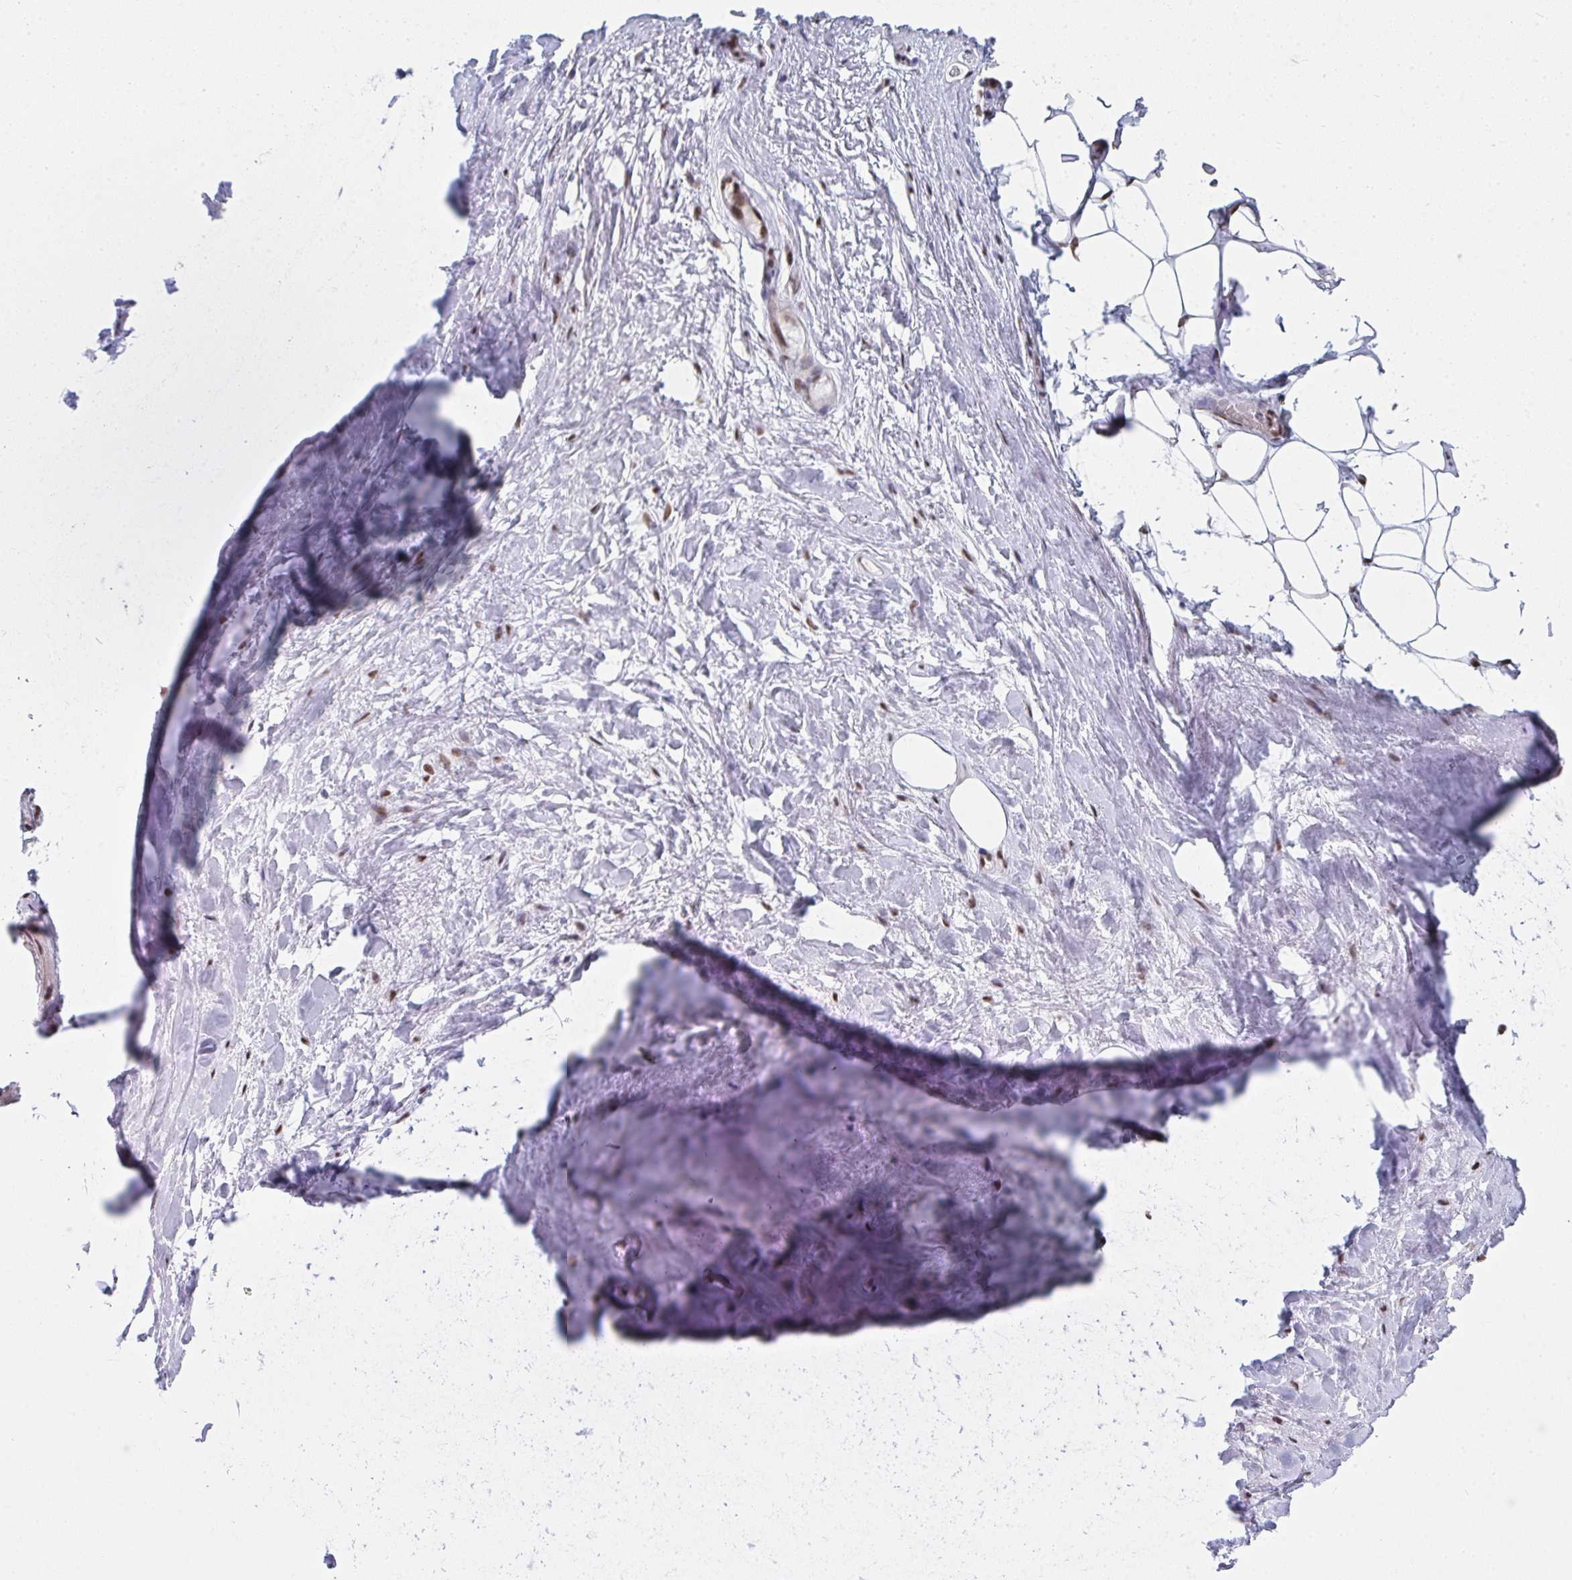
{"staining": {"intensity": "moderate", "quantity": "<25%", "location": "nuclear"}, "tissue": "adipose tissue", "cell_type": "Adipocytes", "image_type": "normal", "snomed": [{"axis": "morphology", "description": "Normal tissue, NOS"}, {"axis": "topography", "description": "Lymph node"}, {"axis": "topography", "description": "Cartilage tissue"}, {"axis": "topography", "description": "Nasopharynx"}], "caption": "IHC (DAB) staining of benign adipose tissue exhibits moderate nuclear protein positivity in about <25% of adipocytes.", "gene": "SNRNP70", "patient": {"sex": "male", "age": 63}}